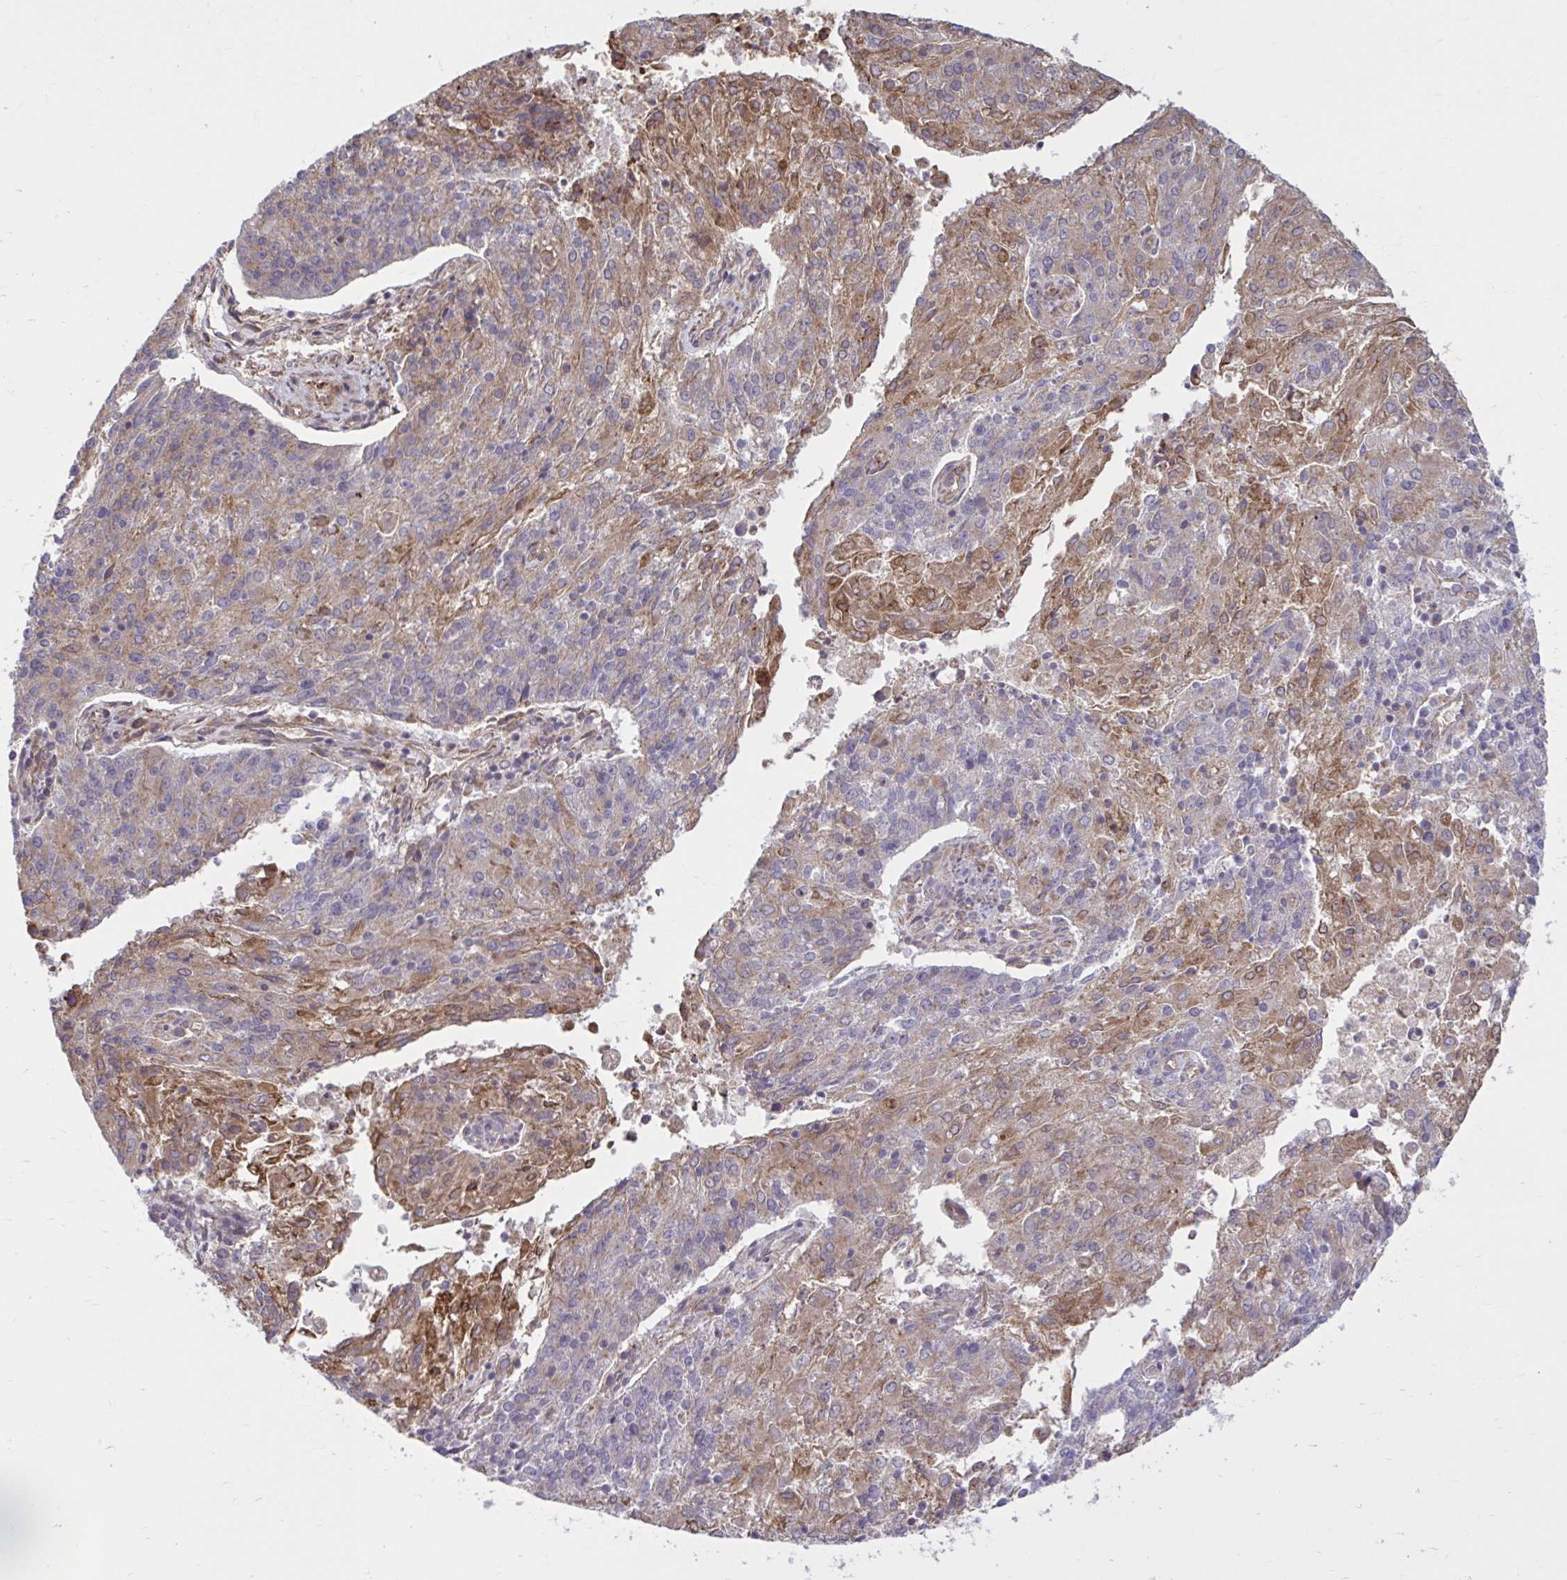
{"staining": {"intensity": "moderate", "quantity": "25%-75%", "location": "cytoplasmic/membranous"}, "tissue": "endometrial cancer", "cell_type": "Tumor cells", "image_type": "cancer", "snomed": [{"axis": "morphology", "description": "Adenocarcinoma, NOS"}, {"axis": "topography", "description": "Endometrium"}], "caption": "Immunohistochemistry (IHC) (DAB) staining of endometrial cancer demonstrates moderate cytoplasmic/membranous protein staining in about 25%-75% of tumor cells.", "gene": "SNF8", "patient": {"sex": "female", "age": 82}}